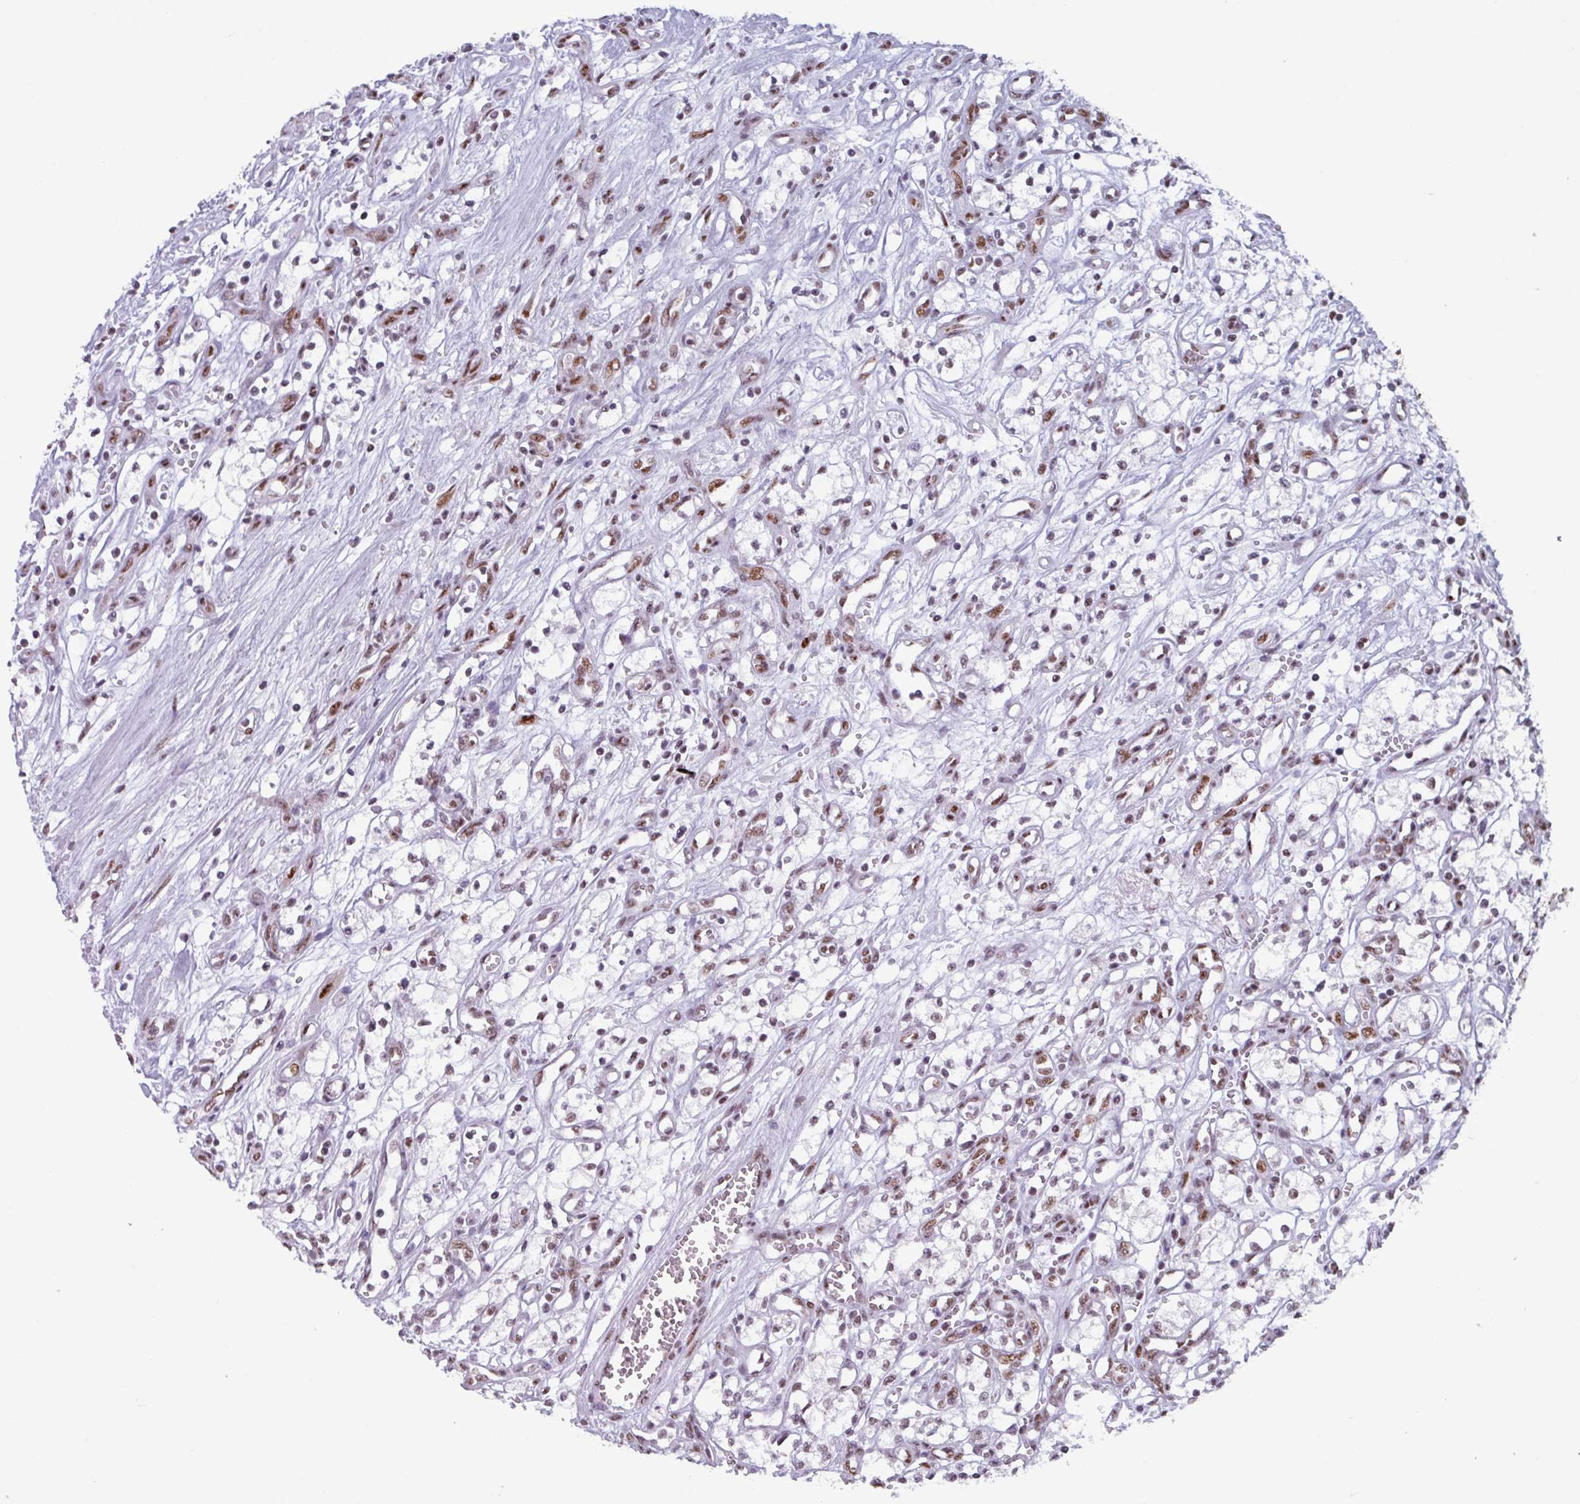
{"staining": {"intensity": "weak", "quantity": ">75%", "location": "nuclear"}, "tissue": "renal cancer", "cell_type": "Tumor cells", "image_type": "cancer", "snomed": [{"axis": "morphology", "description": "Adenocarcinoma, NOS"}, {"axis": "topography", "description": "Kidney"}], "caption": "Immunohistochemical staining of human adenocarcinoma (renal) demonstrates weak nuclear protein expression in approximately >75% of tumor cells.", "gene": "PUF60", "patient": {"sex": "male", "age": 59}}